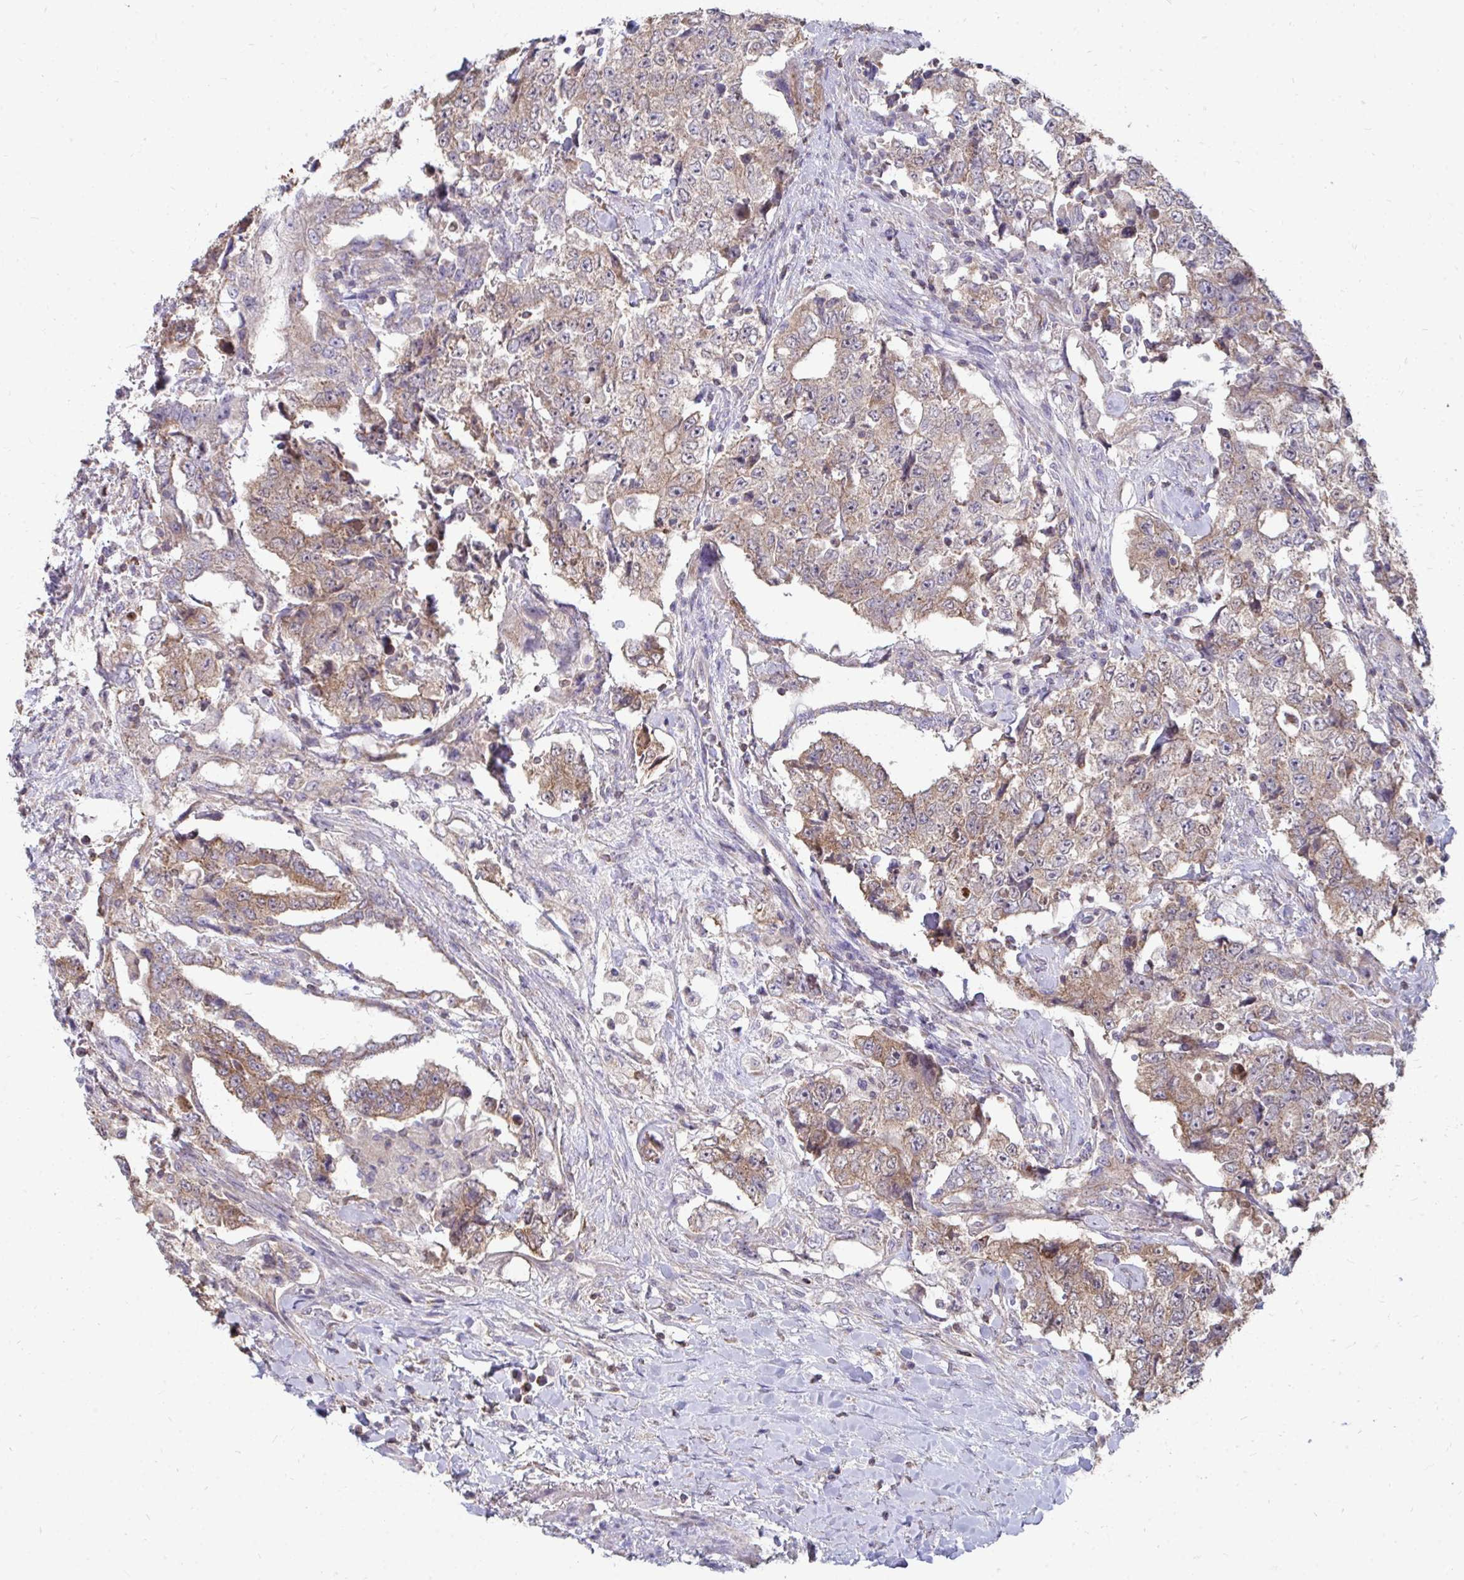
{"staining": {"intensity": "weak", "quantity": ">75%", "location": "cytoplasmic/membranous"}, "tissue": "testis cancer", "cell_type": "Tumor cells", "image_type": "cancer", "snomed": [{"axis": "morphology", "description": "Carcinoma, Embryonal, NOS"}, {"axis": "topography", "description": "Testis"}], "caption": "High-magnification brightfield microscopy of embryonal carcinoma (testis) stained with DAB (3,3'-diaminobenzidine) (brown) and counterstained with hematoxylin (blue). tumor cells exhibit weak cytoplasmic/membranous positivity is appreciated in approximately>75% of cells.", "gene": "DNAJA2", "patient": {"sex": "male", "age": 24}}